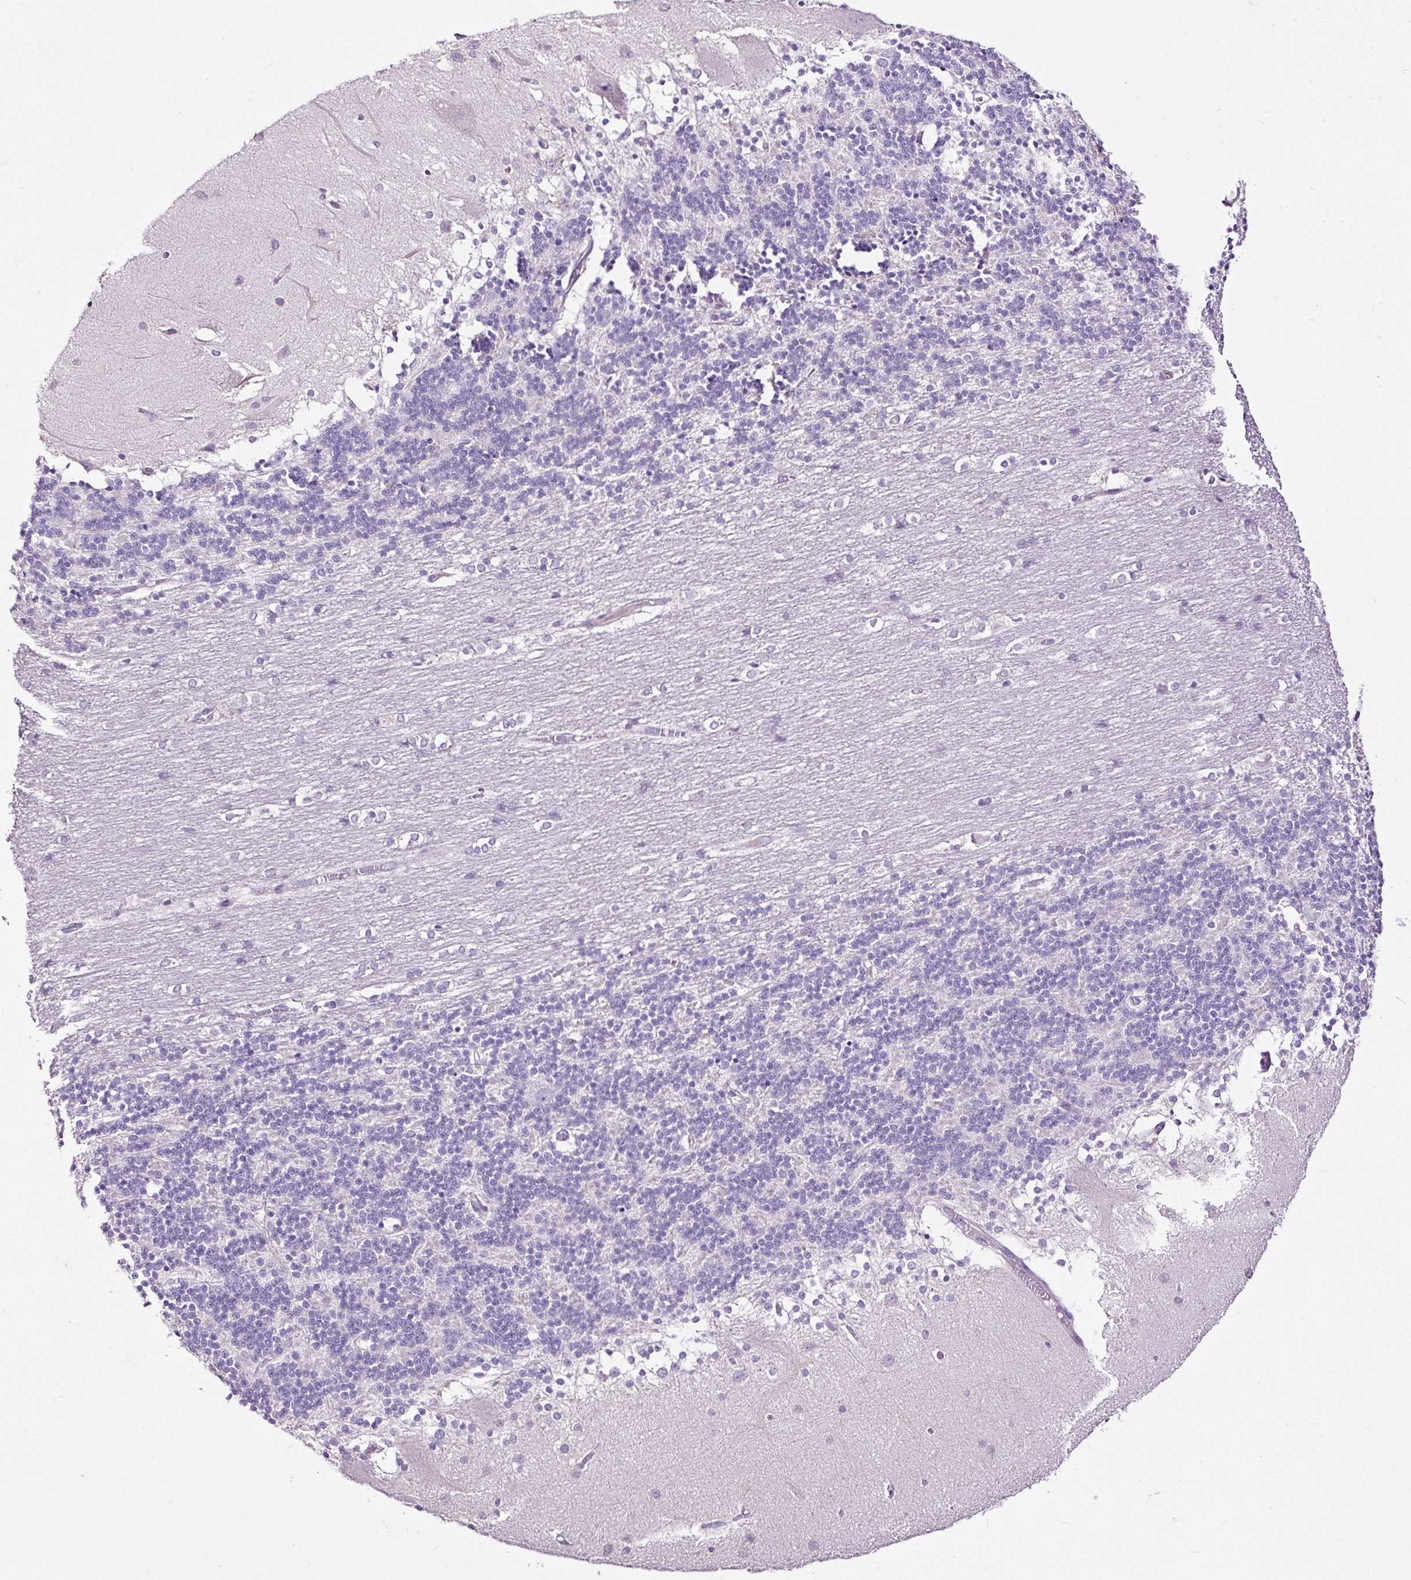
{"staining": {"intensity": "negative", "quantity": "none", "location": "none"}, "tissue": "cerebellum", "cell_type": "Cells in granular layer", "image_type": "normal", "snomed": [{"axis": "morphology", "description": "Normal tissue, NOS"}, {"axis": "topography", "description": "Cerebellum"}], "caption": "Immunohistochemistry image of normal cerebellum: human cerebellum stained with DAB displays no significant protein positivity in cells in granular layer. The staining is performed using DAB (3,3'-diaminobenzidine) brown chromogen with nuclei counter-stained in using hematoxylin.", "gene": "MAGEB16", "patient": {"sex": "female", "age": 54}}